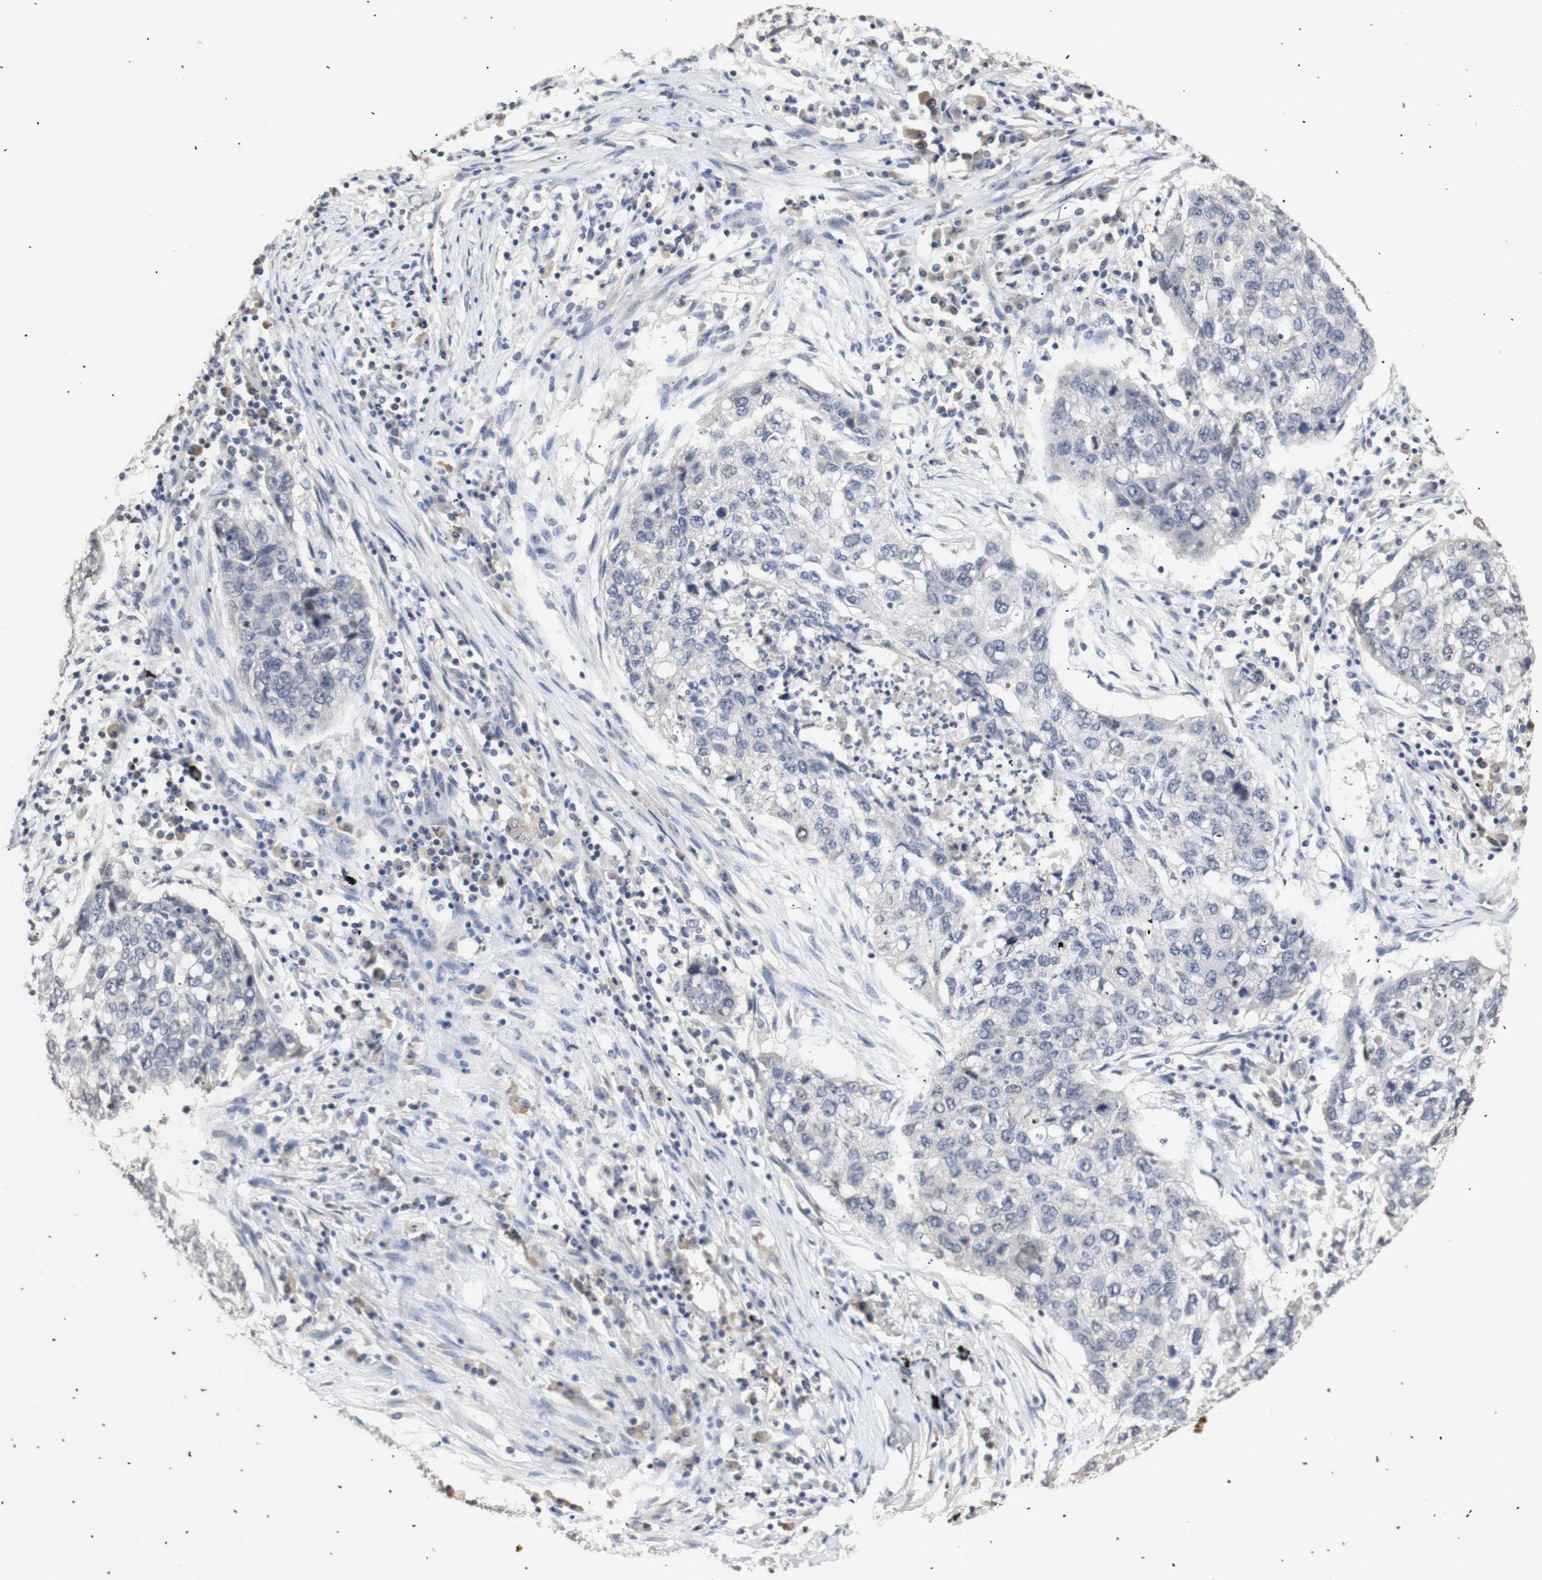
{"staining": {"intensity": "negative", "quantity": "none", "location": "none"}, "tissue": "lung cancer", "cell_type": "Tumor cells", "image_type": "cancer", "snomed": [{"axis": "morphology", "description": "Squamous cell carcinoma, NOS"}, {"axis": "topography", "description": "Lung"}], "caption": "Protein analysis of lung cancer demonstrates no significant positivity in tumor cells.", "gene": "FOSB", "patient": {"sex": "female", "age": 63}}